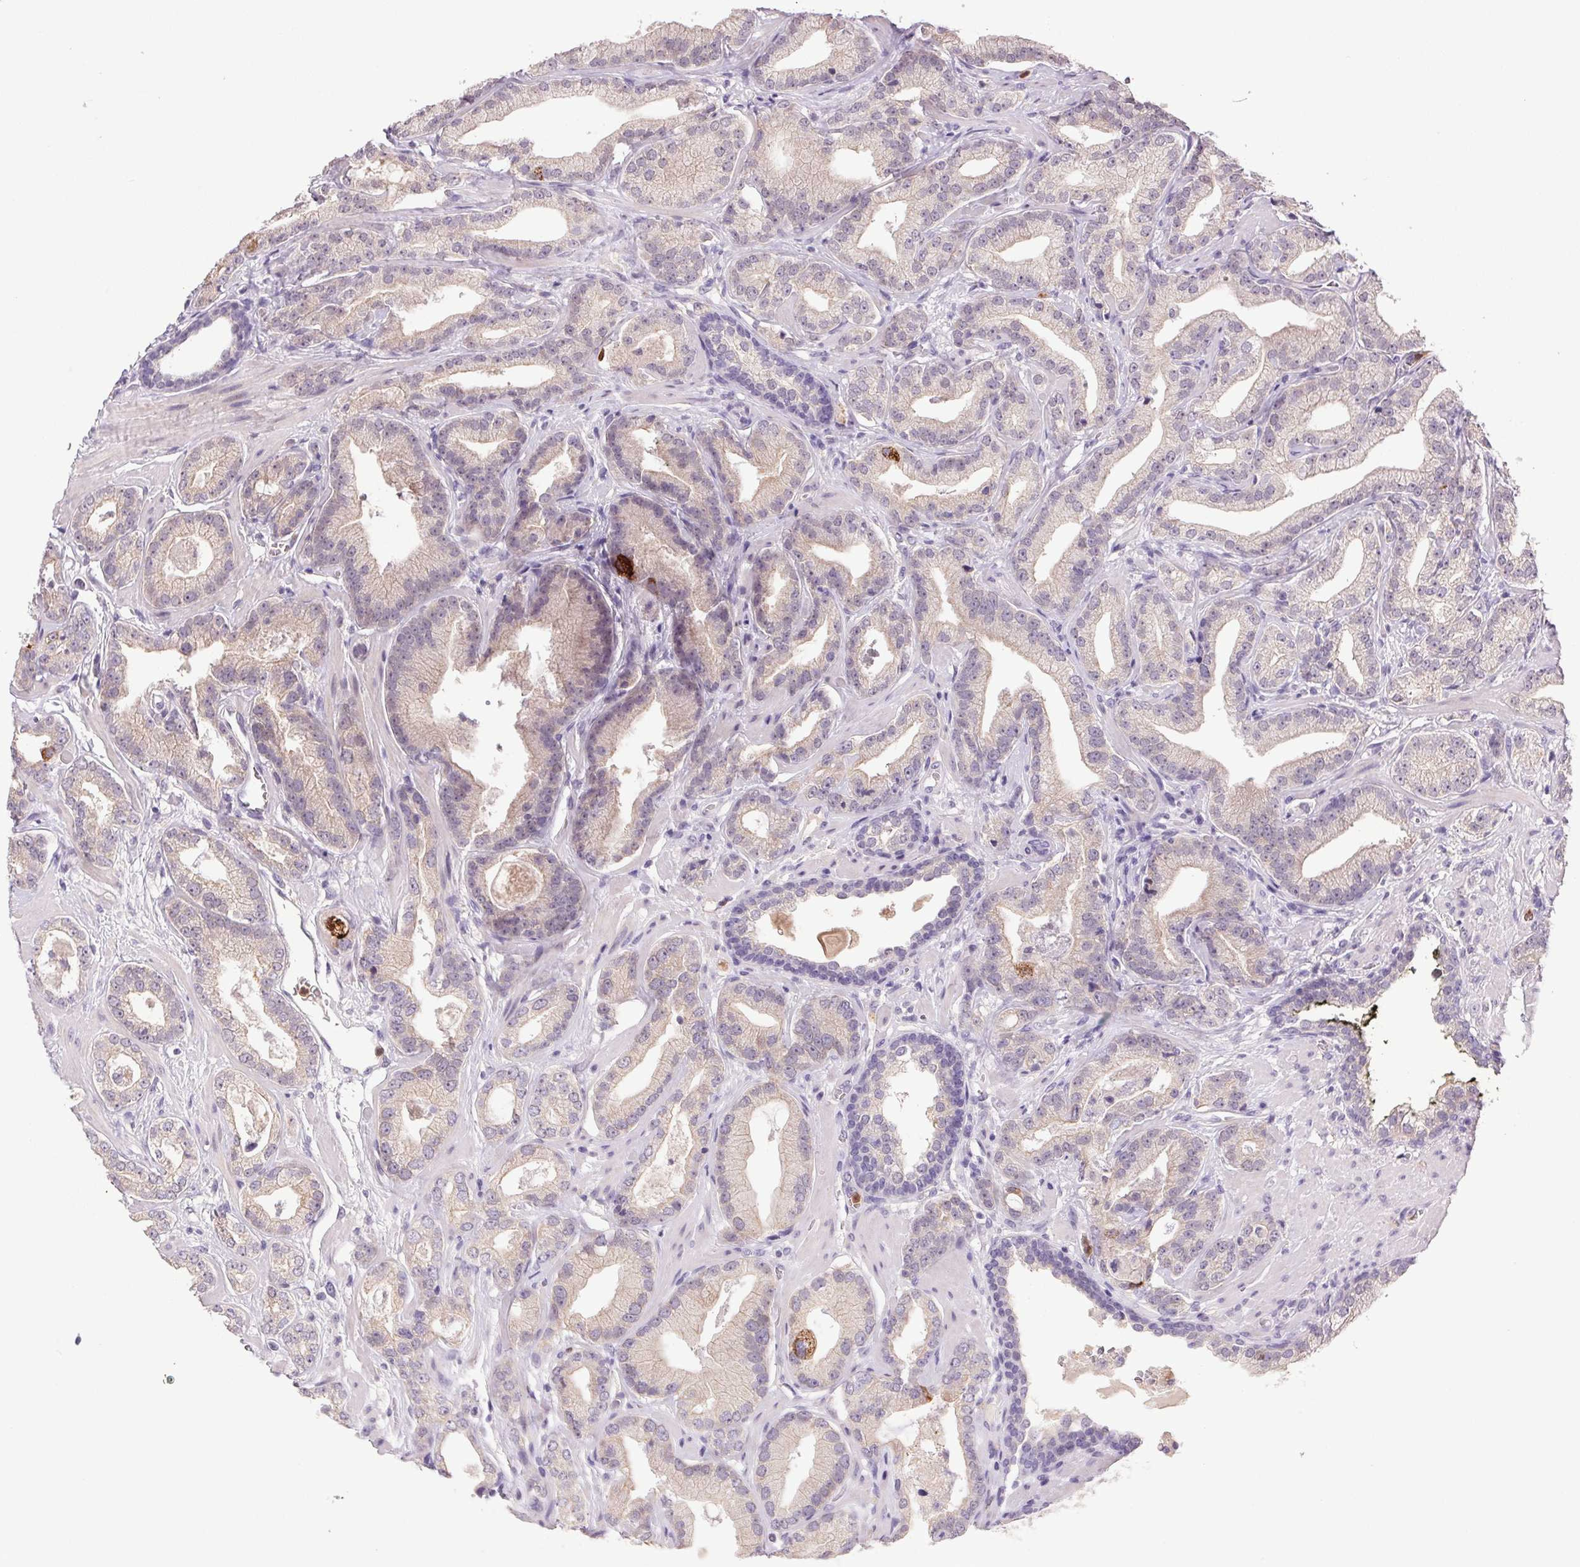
{"staining": {"intensity": "weak", "quantity": "25%-75%", "location": "cytoplasmic/membranous"}, "tissue": "prostate cancer", "cell_type": "Tumor cells", "image_type": "cancer", "snomed": [{"axis": "morphology", "description": "Adenocarcinoma, Low grade"}, {"axis": "topography", "description": "Prostate"}], "caption": "IHC photomicrograph of prostate cancer stained for a protein (brown), which reveals low levels of weak cytoplasmic/membranous positivity in approximately 25%-75% of tumor cells.", "gene": "TRDN", "patient": {"sex": "male", "age": 62}}